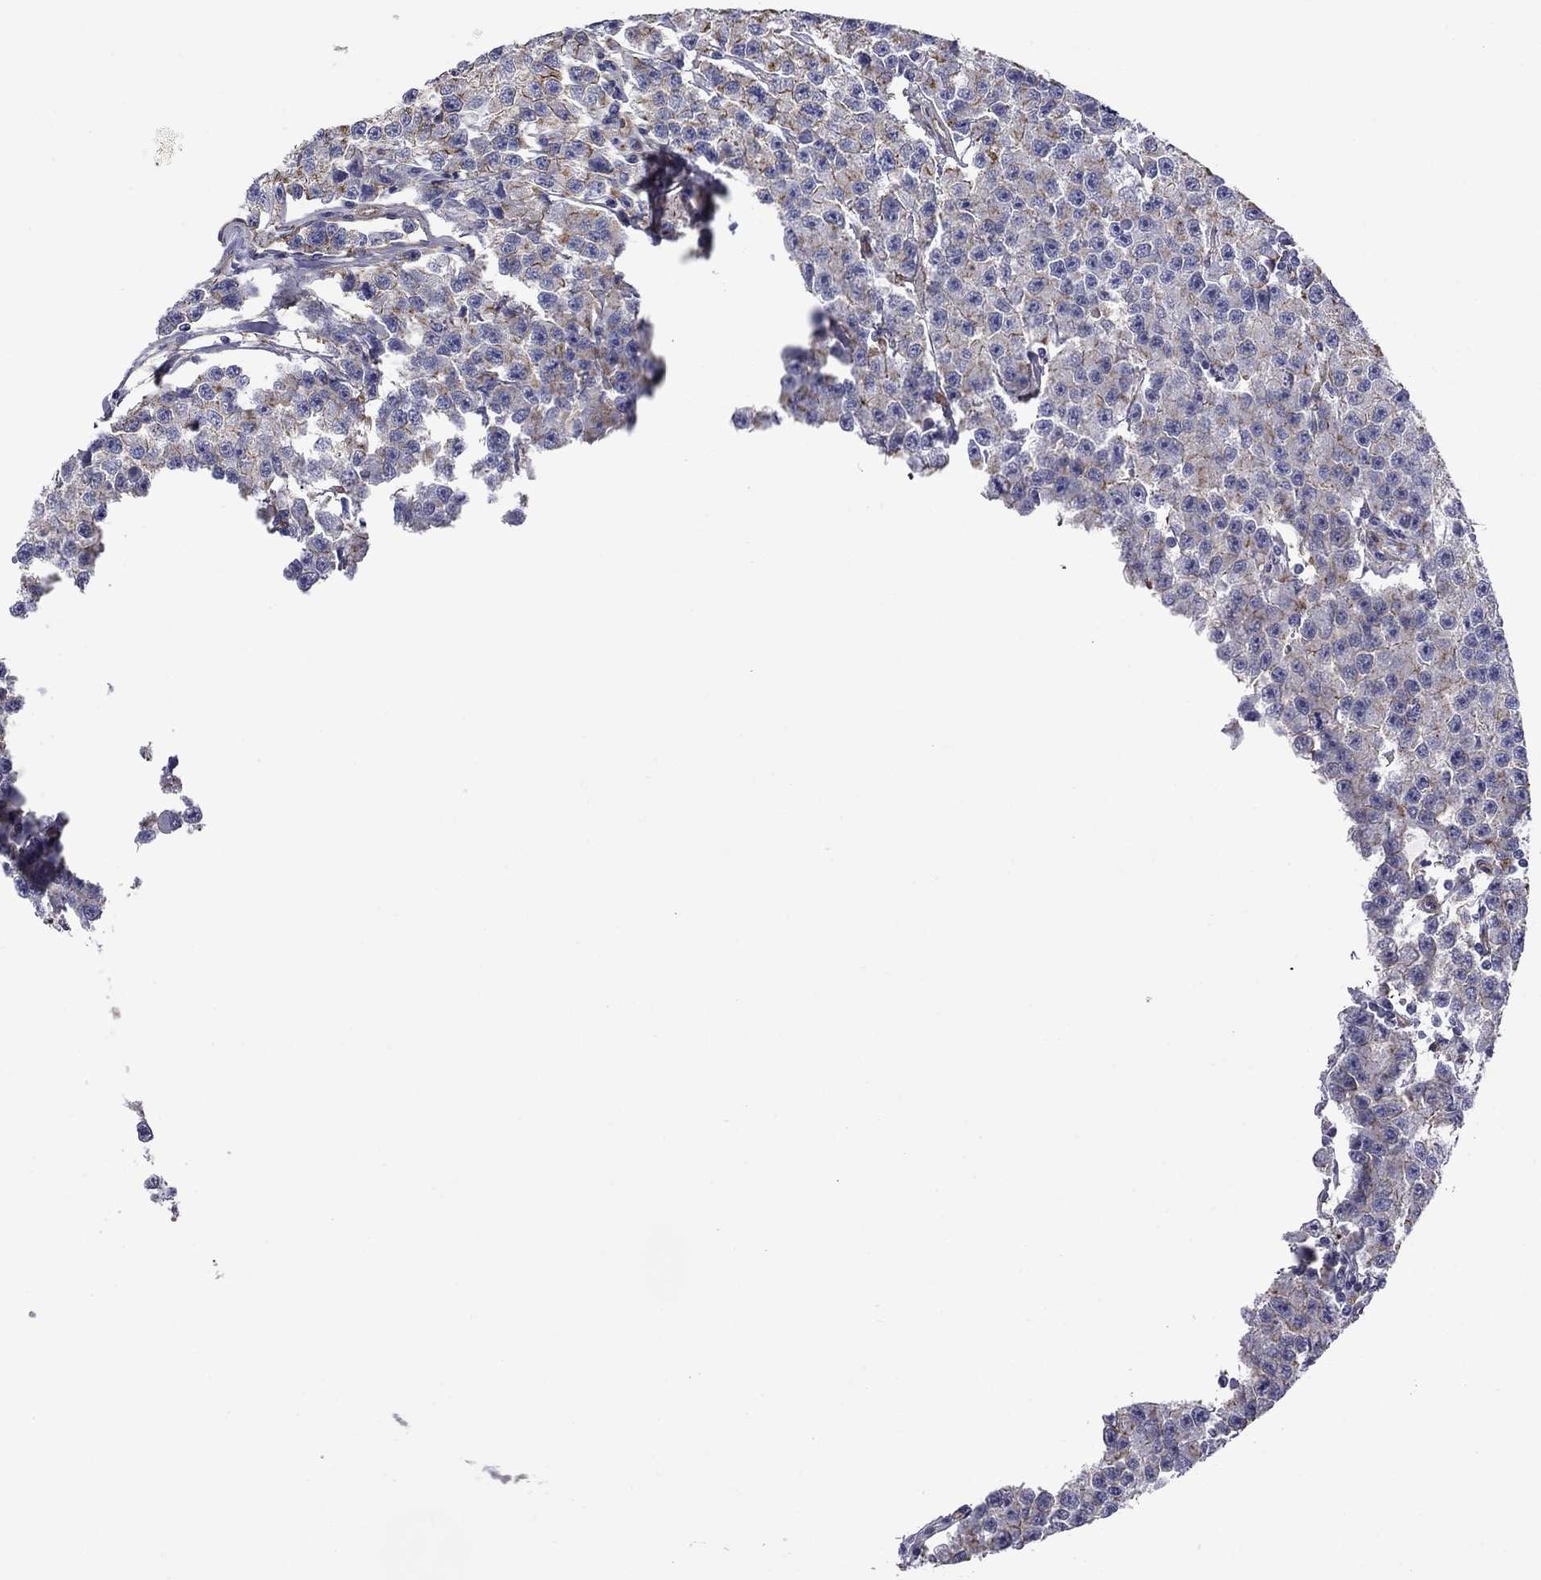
{"staining": {"intensity": "moderate", "quantity": "25%-75%", "location": "cytoplasmic/membranous"}, "tissue": "testis cancer", "cell_type": "Tumor cells", "image_type": "cancer", "snomed": [{"axis": "morphology", "description": "Seminoma, NOS"}, {"axis": "topography", "description": "Testis"}], "caption": "Tumor cells exhibit medium levels of moderate cytoplasmic/membranous expression in about 25%-75% of cells in human testis cancer.", "gene": "TCHH", "patient": {"sex": "male", "age": 59}}